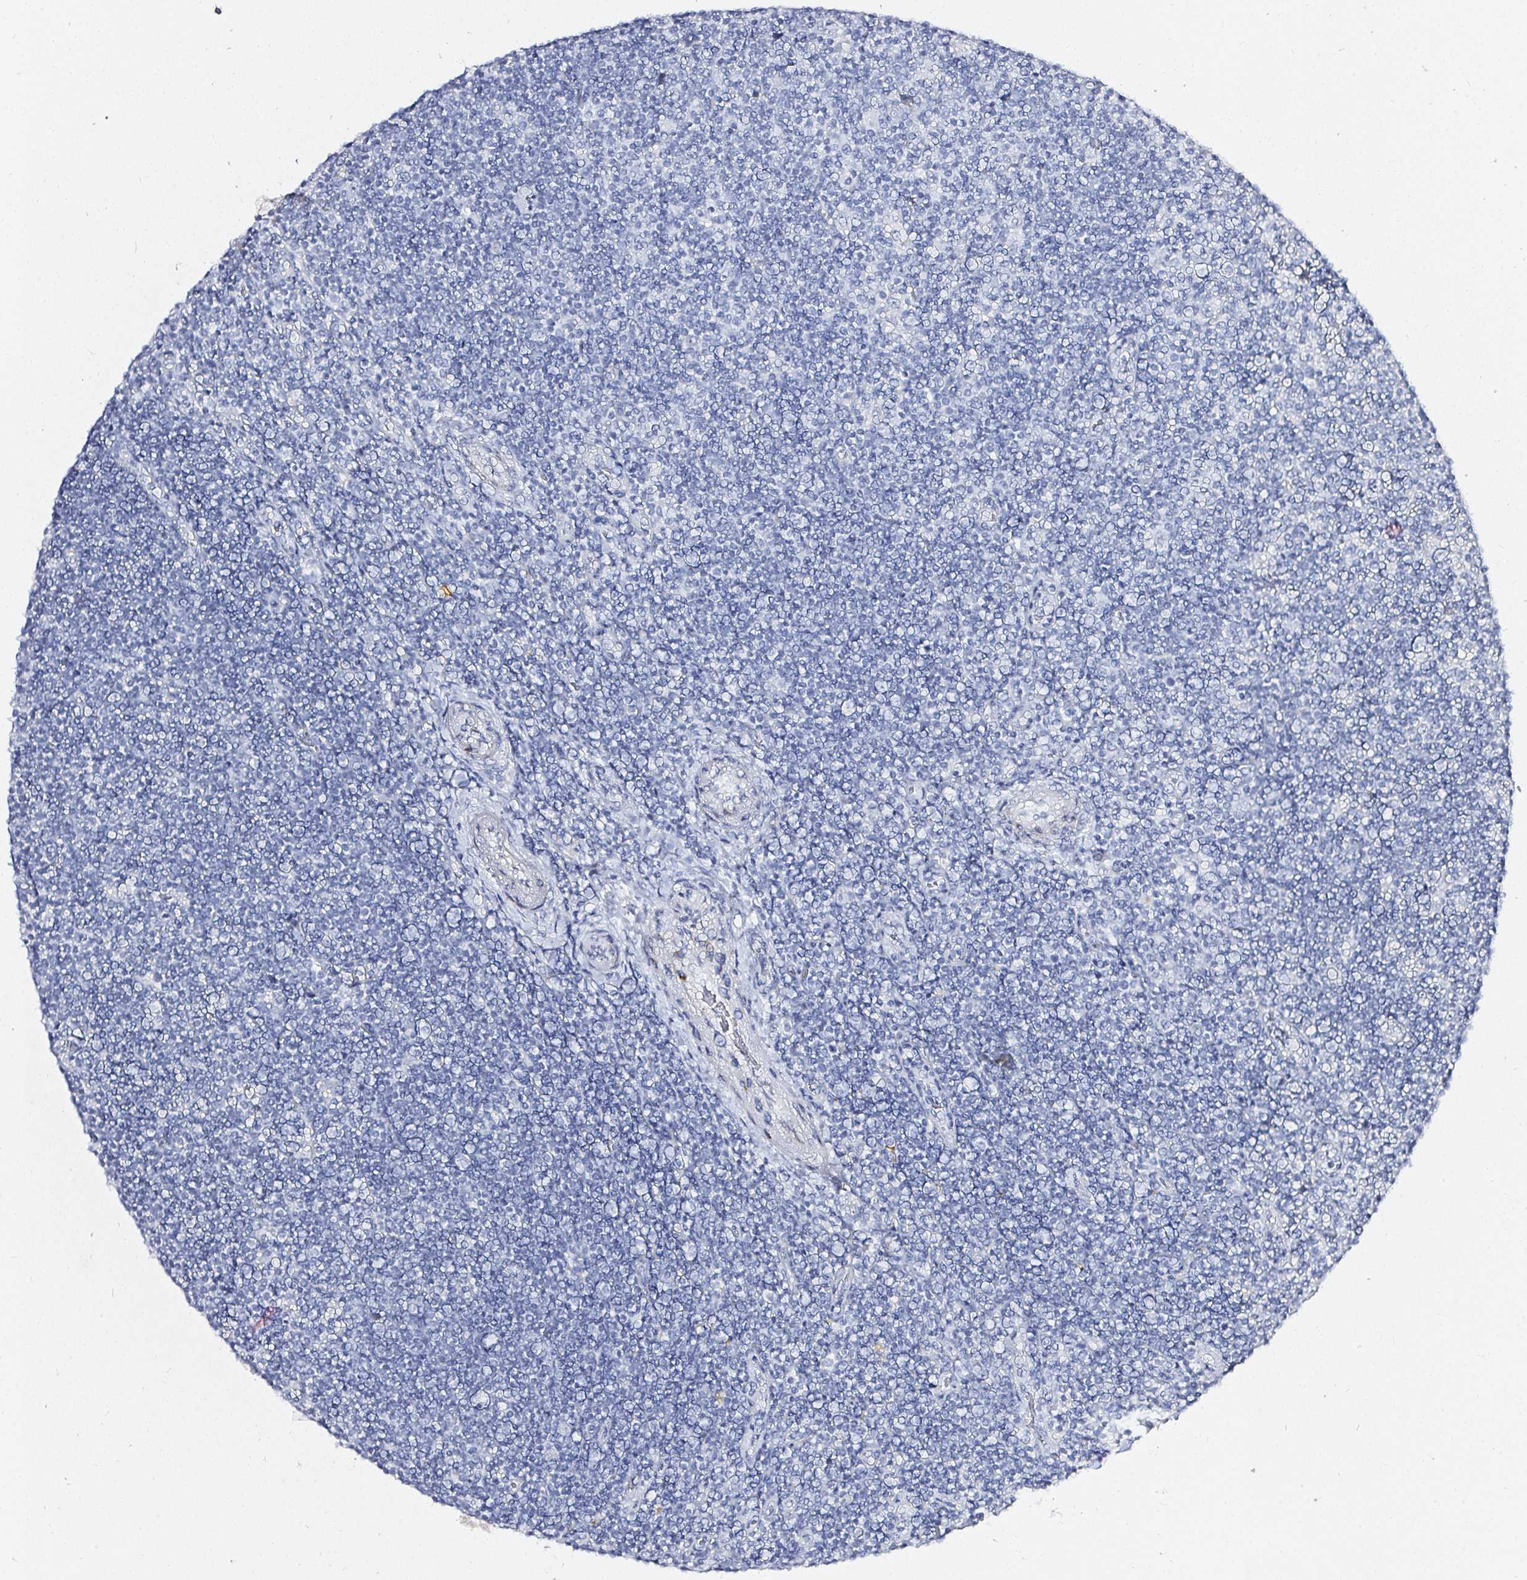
{"staining": {"intensity": "negative", "quantity": "none", "location": "none"}, "tissue": "lymphoma", "cell_type": "Tumor cells", "image_type": "cancer", "snomed": [{"axis": "morphology", "description": "Hodgkin's disease, NOS"}, {"axis": "topography", "description": "Lymph node"}], "caption": "Tumor cells are negative for brown protein staining in lymphoma. The staining is performed using DAB brown chromogen with nuclei counter-stained in using hematoxylin.", "gene": "ACAN", "patient": {"sex": "male", "age": 40}}